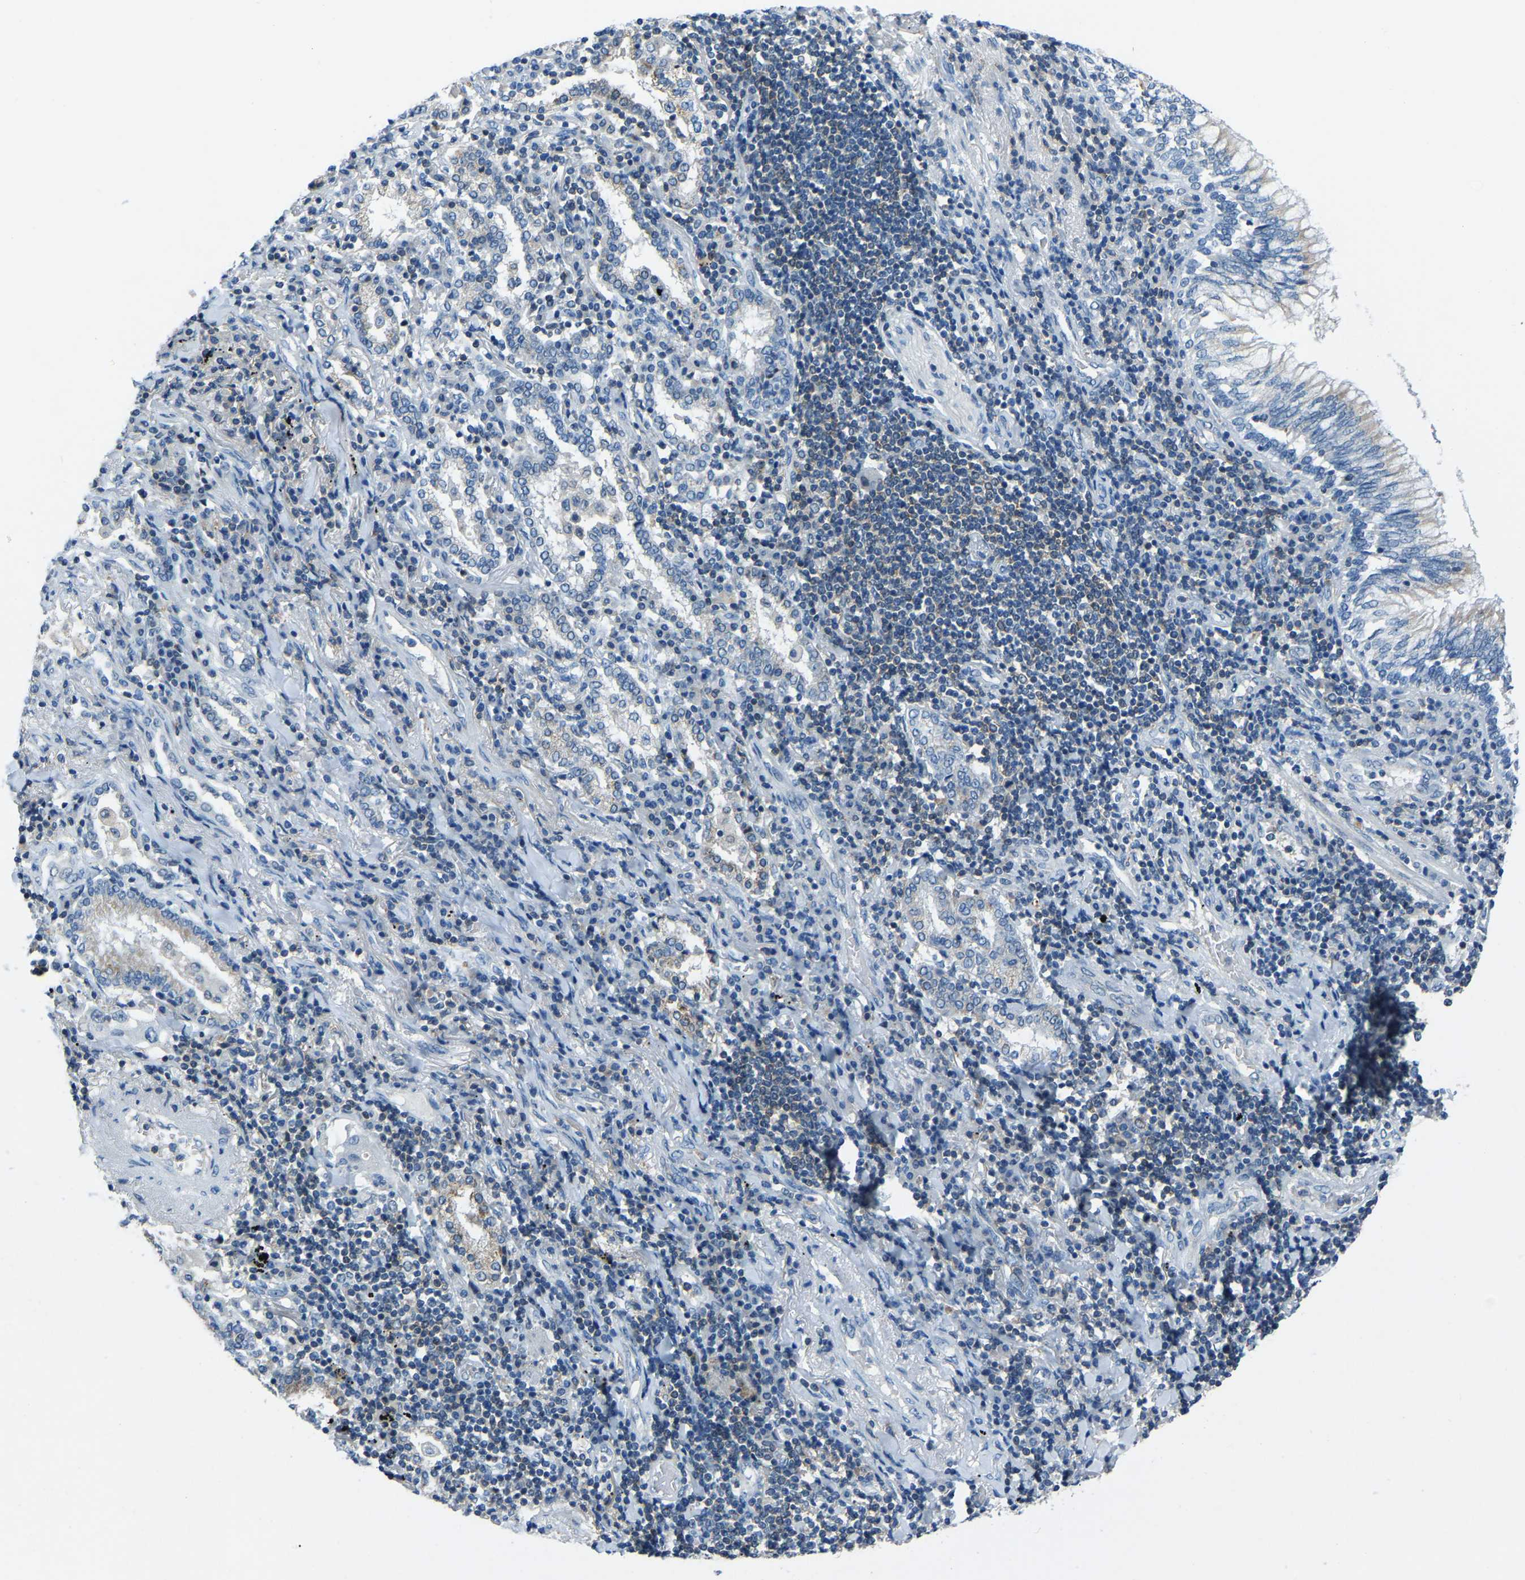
{"staining": {"intensity": "weak", "quantity": "<25%", "location": "cytoplasmic/membranous"}, "tissue": "lung cancer", "cell_type": "Tumor cells", "image_type": "cancer", "snomed": [{"axis": "morphology", "description": "Adenocarcinoma, NOS"}, {"axis": "topography", "description": "Lung"}], "caption": "Tumor cells show no significant protein positivity in lung cancer.", "gene": "XIRP1", "patient": {"sex": "female", "age": 65}}